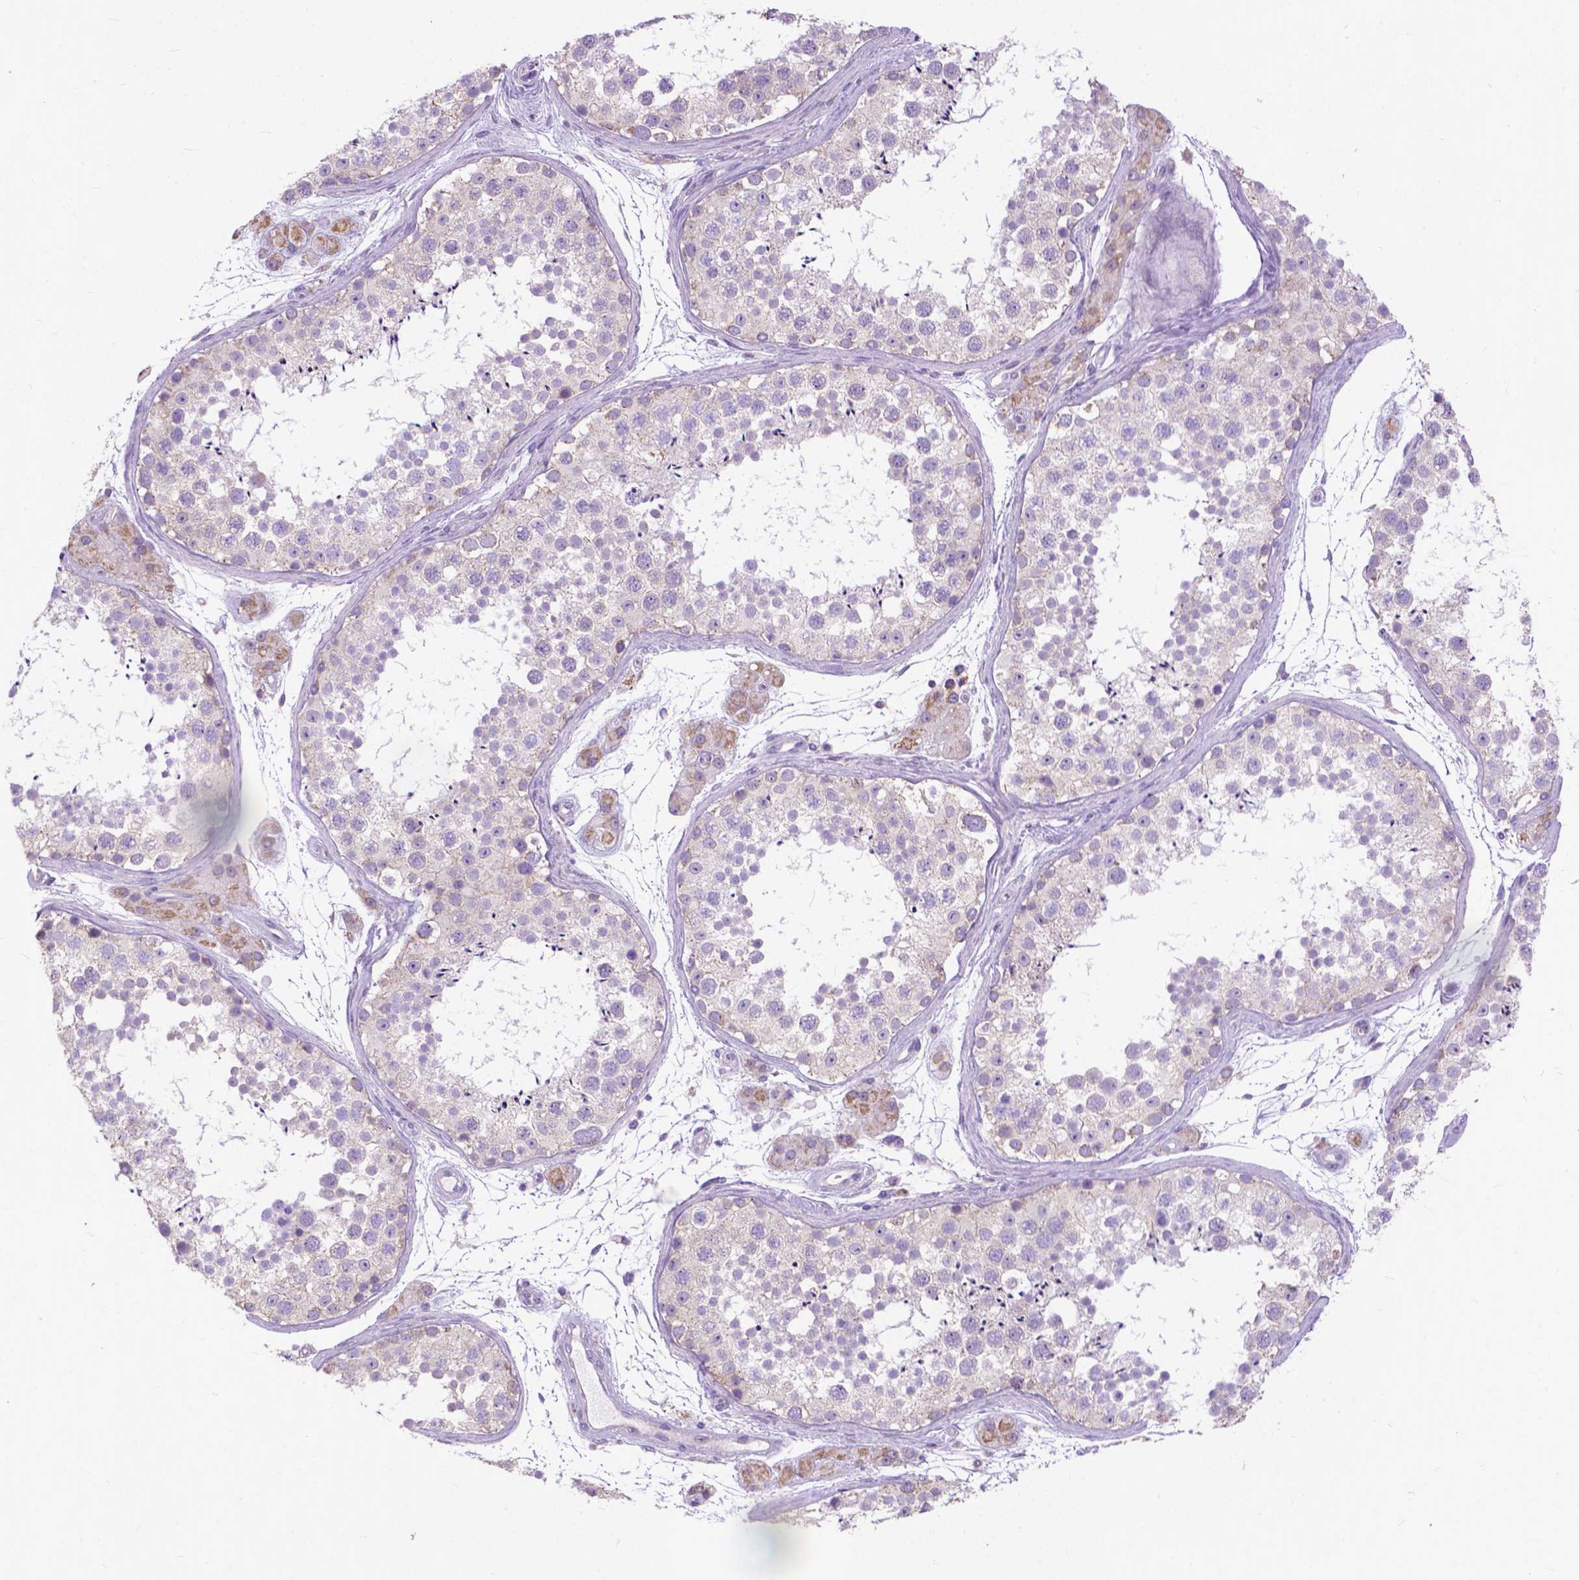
{"staining": {"intensity": "weak", "quantity": "<25%", "location": "cytoplasmic/membranous"}, "tissue": "testis", "cell_type": "Cells in seminiferous ducts", "image_type": "normal", "snomed": [{"axis": "morphology", "description": "Normal tissue, NOS"}, {"axis": "topography", "description": "Testis"}], "caption": "This is an immunohistochemistry (IHC) micrograph of unremarkable testis. There is no staining in cells in seminiferous ducts.", "gene": "SYN1", "patient": {"sex": "male", "age": 41}}